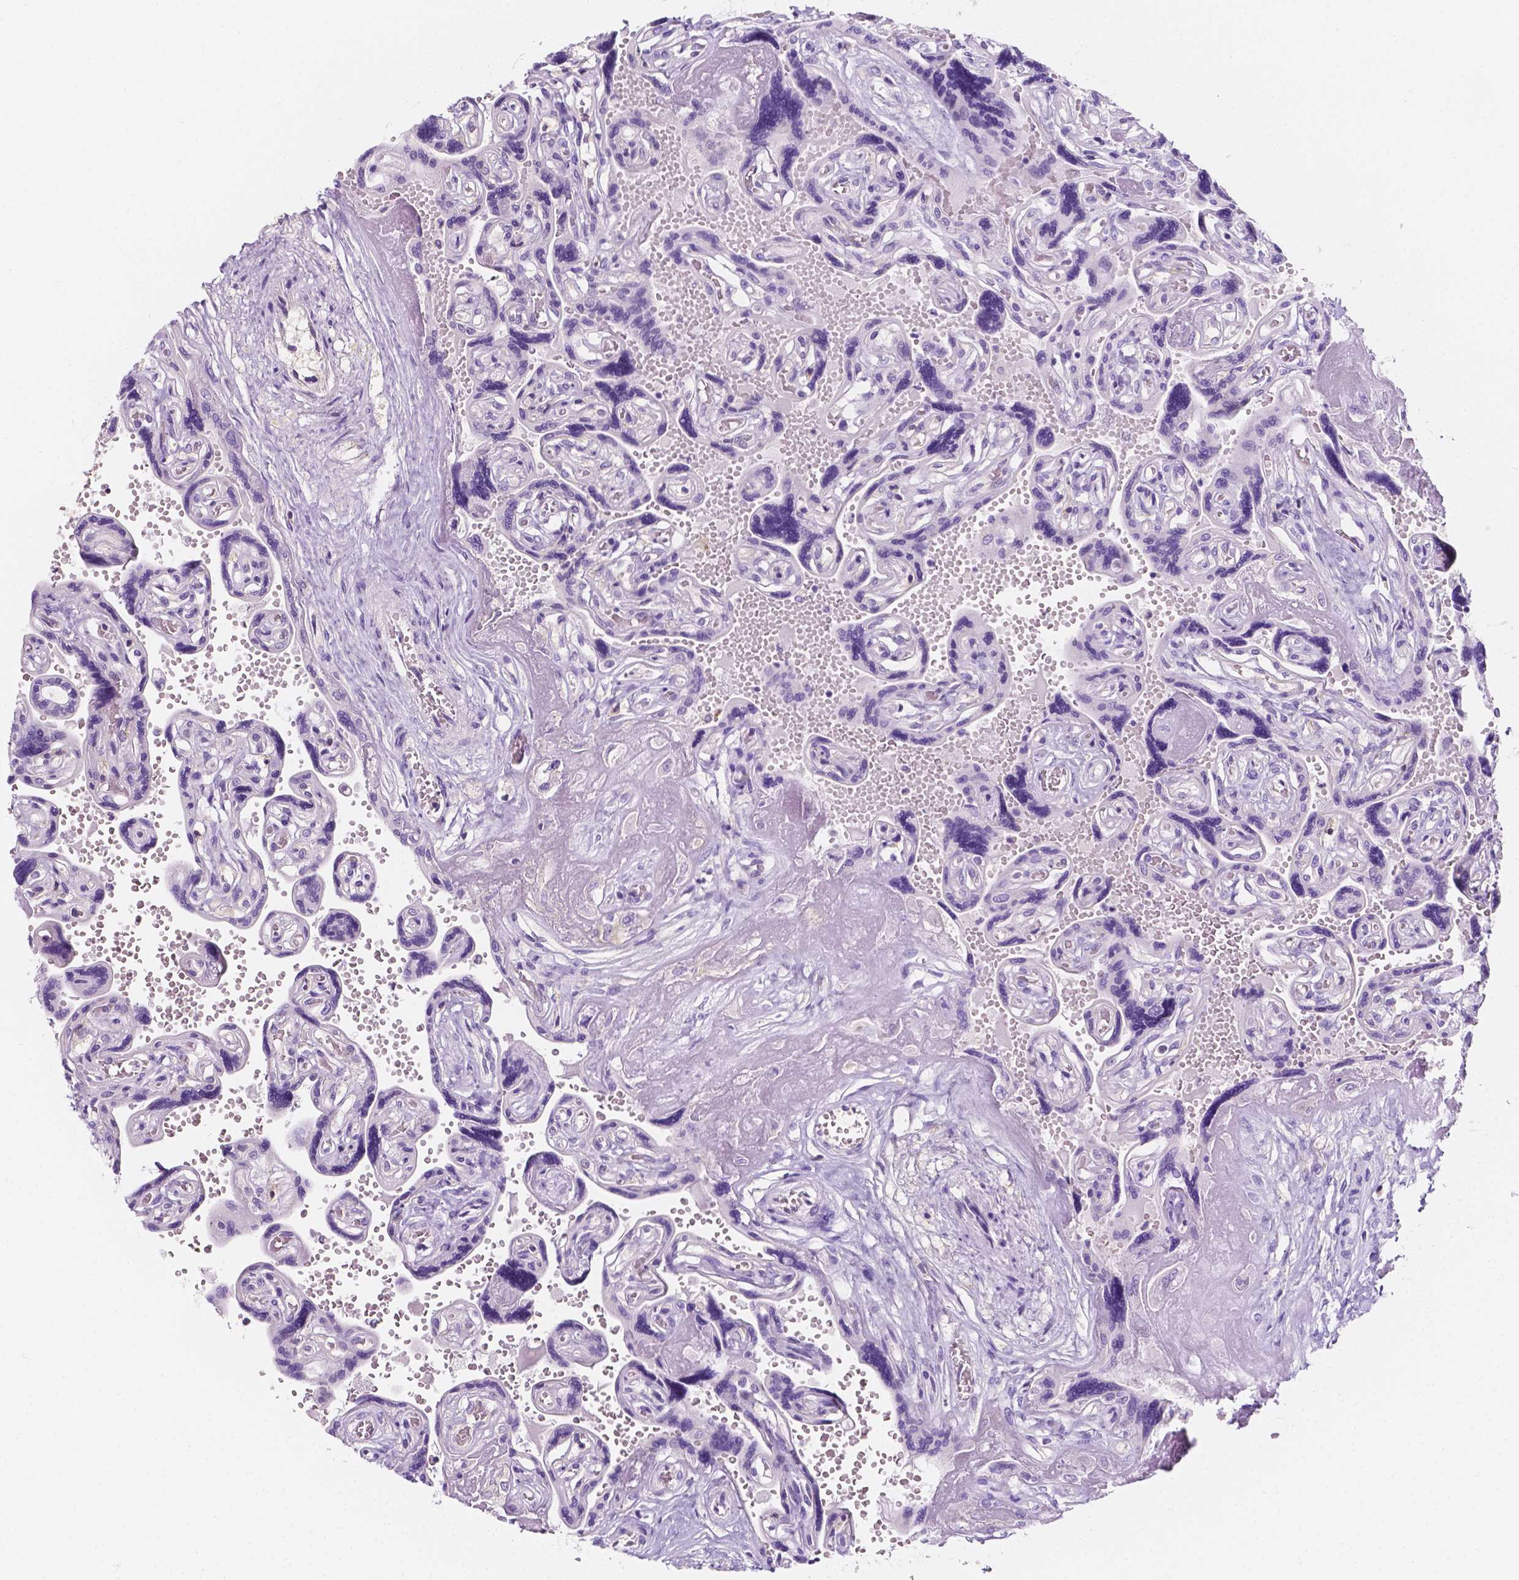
{"staining": {"intensity": "negative", "quantity": "none", "location": "none"}, "tissue": "placenta", "cell_type": "Decidual cells", "image_type": "normal", "snomed": [{"axis": "morphology", "description": "Normal tissue, NOS"}, {"axis": "topography", "description": "Placenta"}], "caption": "Photomicrograph shows no protein positivity in decidual cells of normal placenta. Brightfield microscopy of IHC stained with DAB (3,3'-diaminobenzidine) (brown) and hematoxylin (blue), captured at high magnification.", "gene": "SIRT2", "patient": {"sex": "female", "age": 32}}